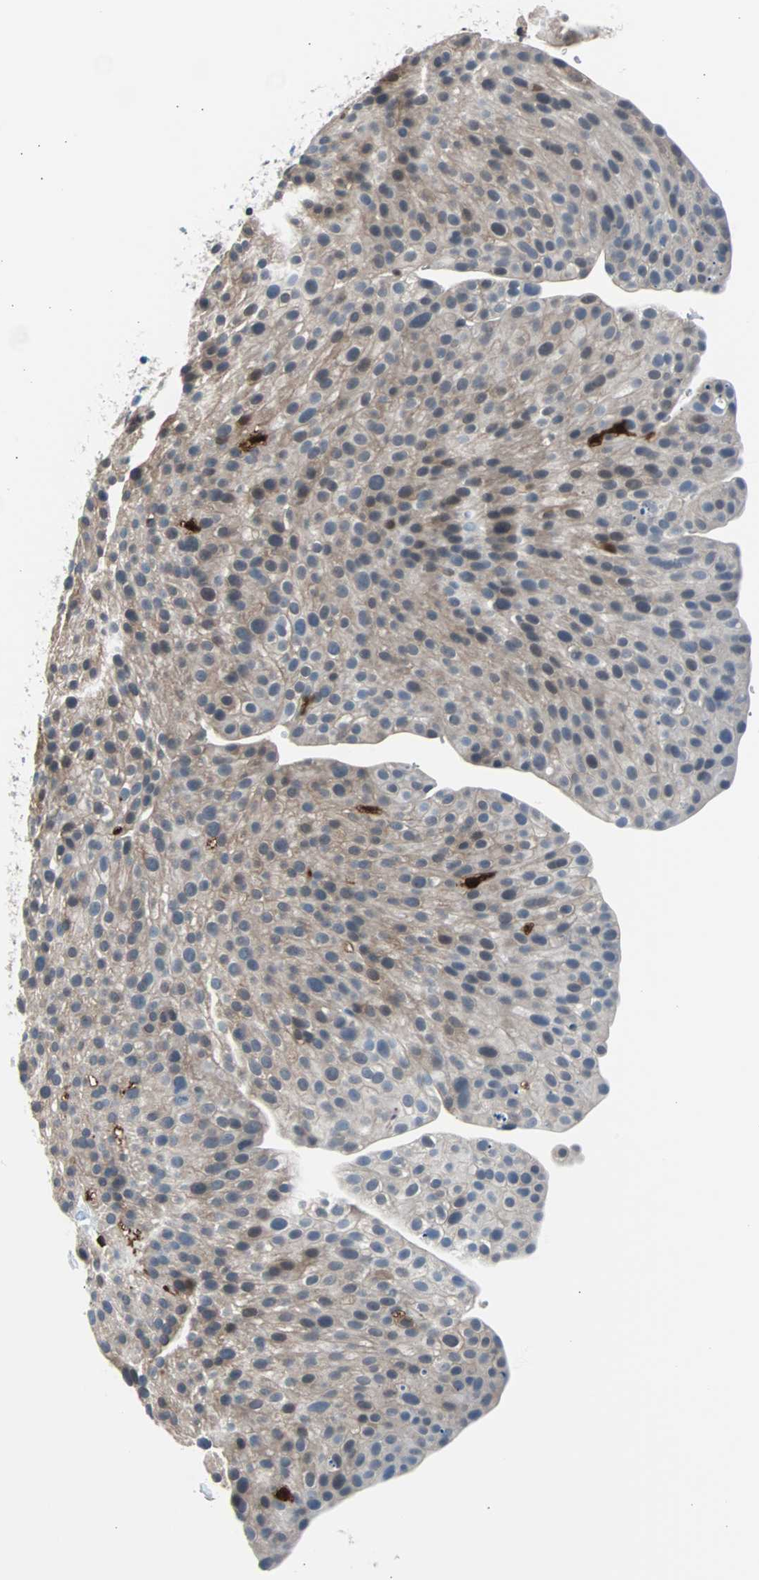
{"staining": {"intensity": "weak", "quantity": "25%-75%", "location": "cytoplasmic/membranous"}, "tissue": "urothelial cancer", "cell_type": "Tumor cells", "image_type": "cancer", "snomed": [{"axis": "morphology", "description": "Urothelial carcinoma, Low grade"}, {"axis": "topography", "description": "Smooth muscle"}, {"axis": "topography", "description": "Urinary bladder"}], "caption": "Immunohistochemical staining of low-grade urothelial carcinoma shows low levels of weak cytoplasmic/membranous staining in about 25%-75% of tumor cells. The staining is performed using DAB (3,3'-diaminobenzidine) brown chromogen to label protein expression. The nuclei are counter-stained blue using hematoxylin.", "gene": "SYK", "patient": {"sex": "male", "age": 60}}